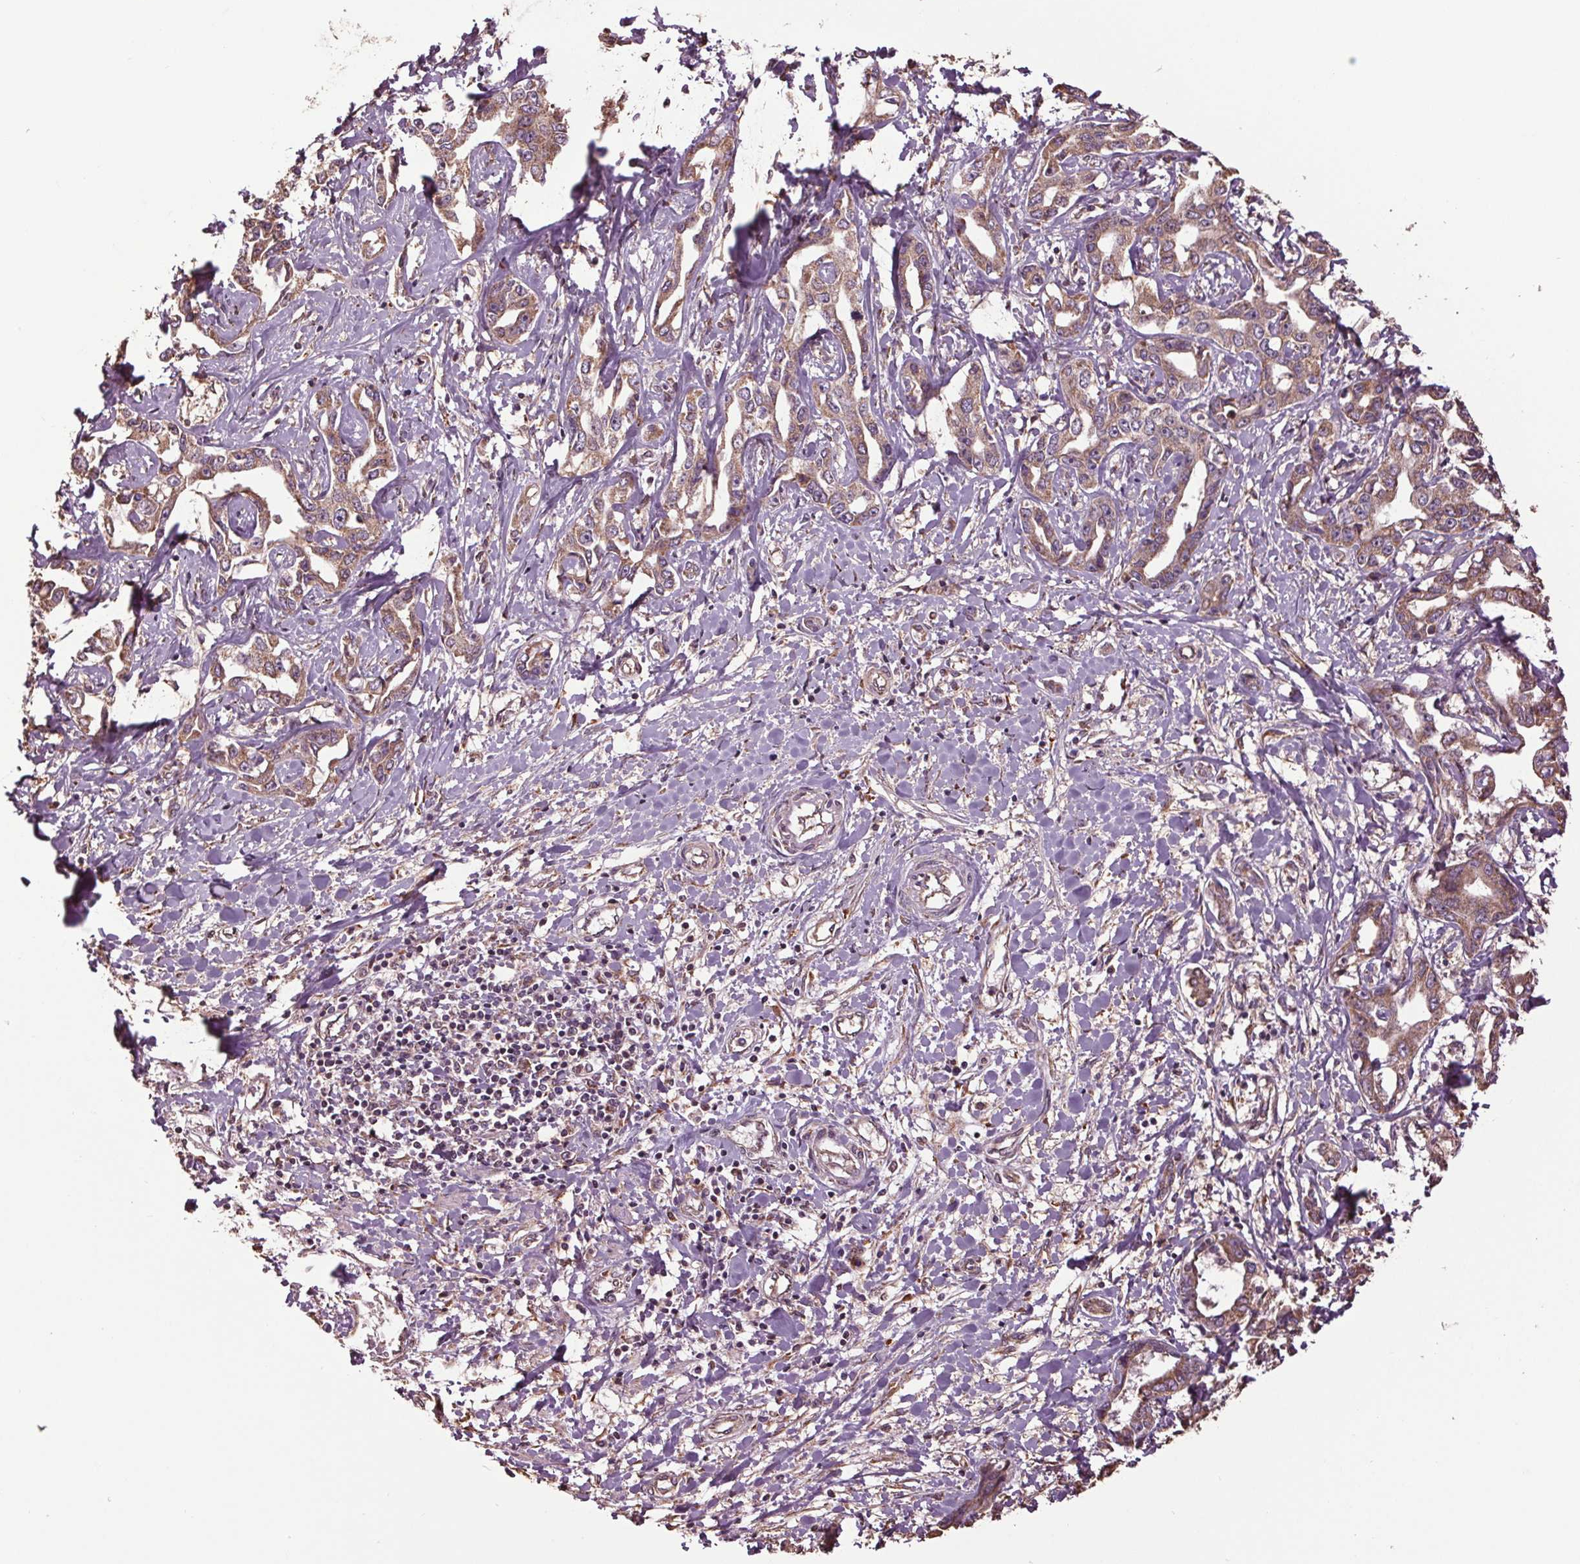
{"staining": {"intensity": "moderate", "quantity": ">75%", "location": "cytoplasmic/membranous"}, "tissue": "liver cancer", "cell_type": "Tumor cells", "image_type": "cancer", "snomed": [{"axis": "morphology", "description": "Cholangiocarcinoma"}, {"axis": "topography", "description": "Liver"}], "caption": "Immunohistochemical staining of liver cancer (cholangiocarcinoma) exhibits moderate cytoplasmic/membranous protein staining in about >75% of tumor cells. The protein of interest is stained brown, and the nuclei are stained in blue (DAB IHC with brightfield microscopy, high magnification).", "gene": "RNPEP", "patient": {"sex": "male", "age": 59}}